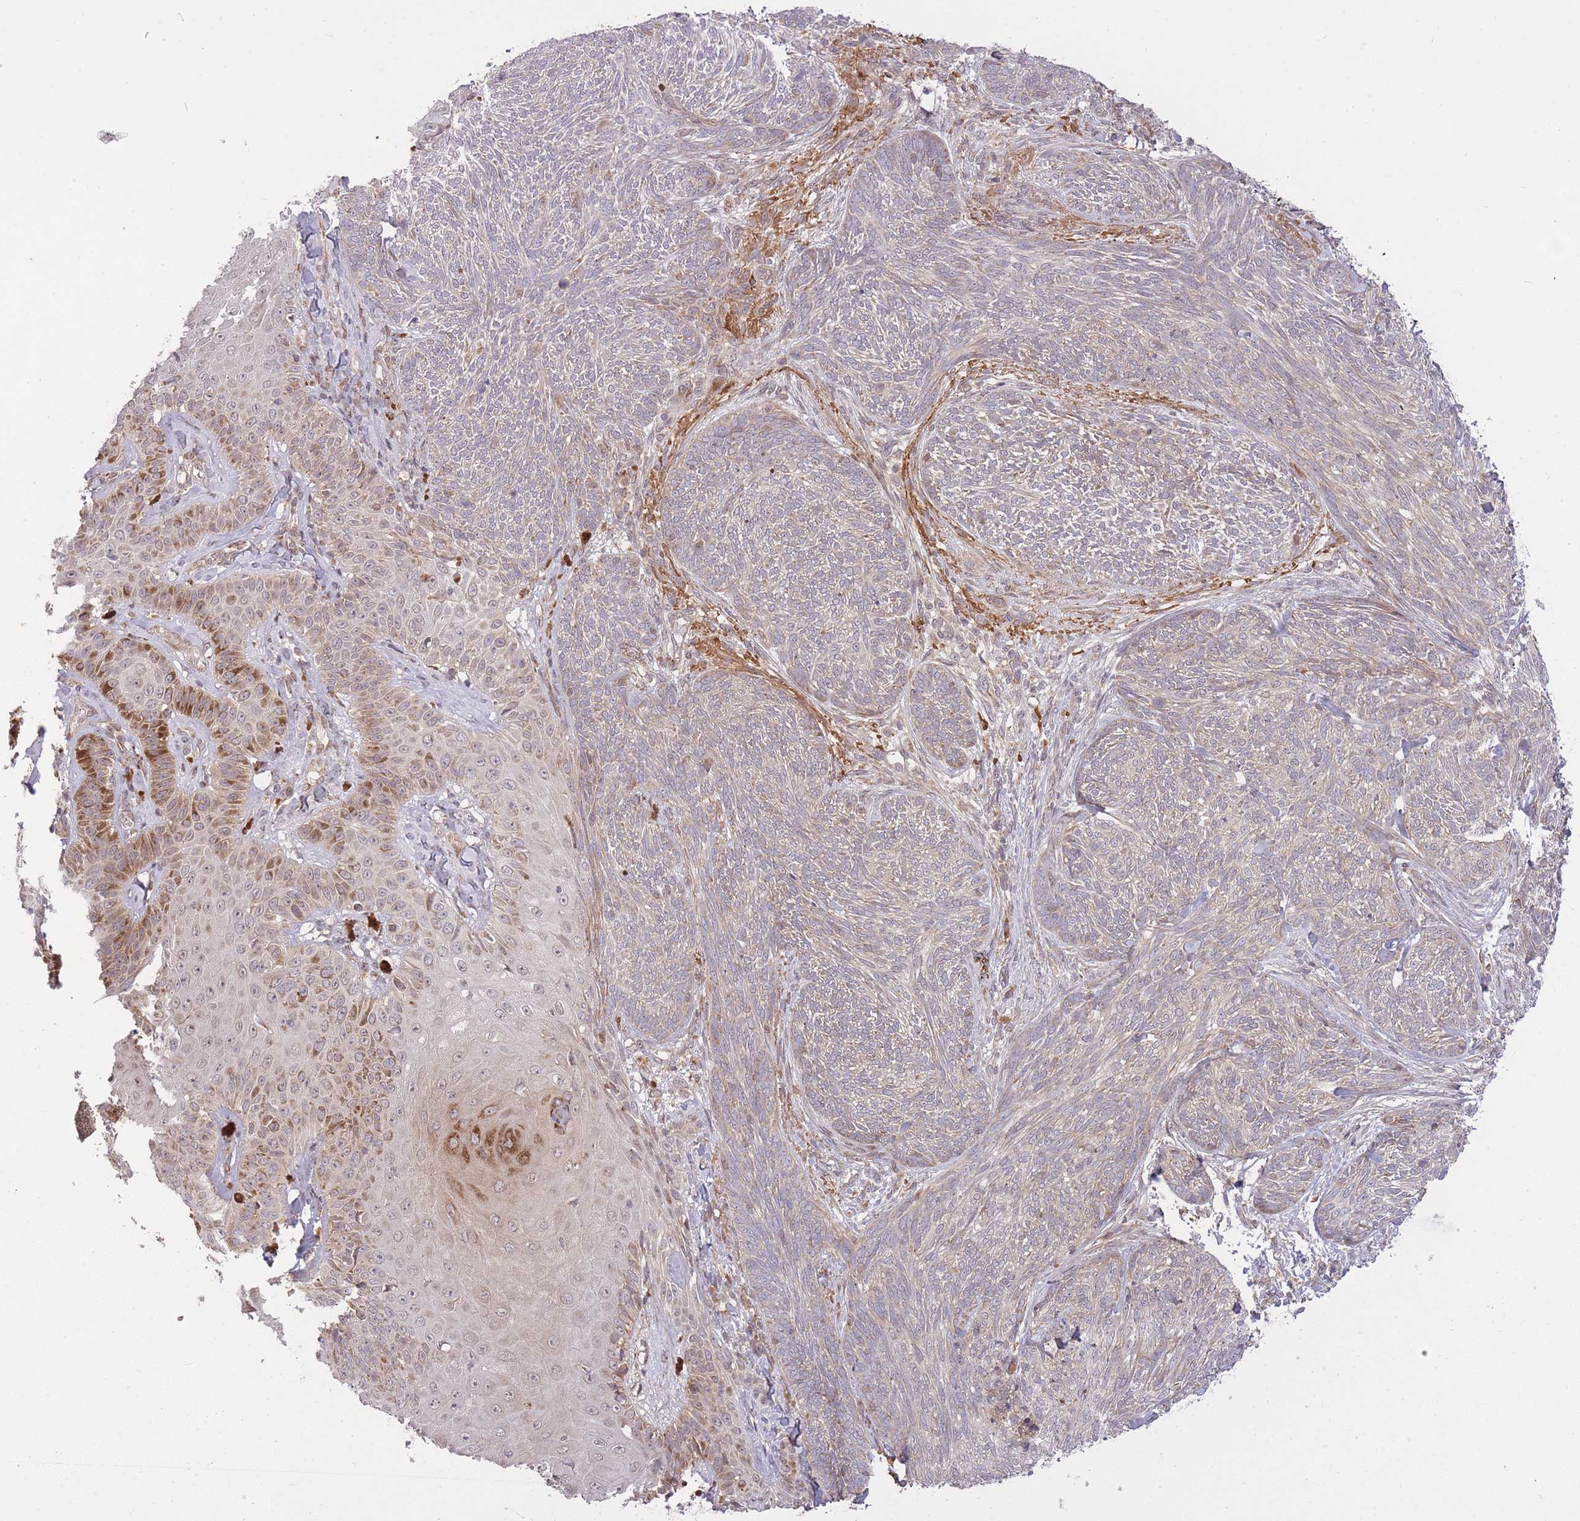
{"staining": {"intensity": "weak", "quantity": "25%-75%", "location": "cytoplasmic/membranous"}, "tissue": "skin cancer", "cell_type": "Tumor cells", "image_type": "cancer", "snomed": [{"axis": "morphology", "description": "Basal cell carcinoma"}, {"axis": "topography", "description": "Skin"}], "caption": "Basal cell carcinoma (skin) was stained to show a protein in brown. There is low levels of weak cytoplasmic/membranous positivity in approximately 25%-75% of tumor cells. Immunohistochemistry stains the protein in brown and the nuclei are stained blue.", "gene": "ZNF391", "patient": {"sex": "male", "age": 73}}